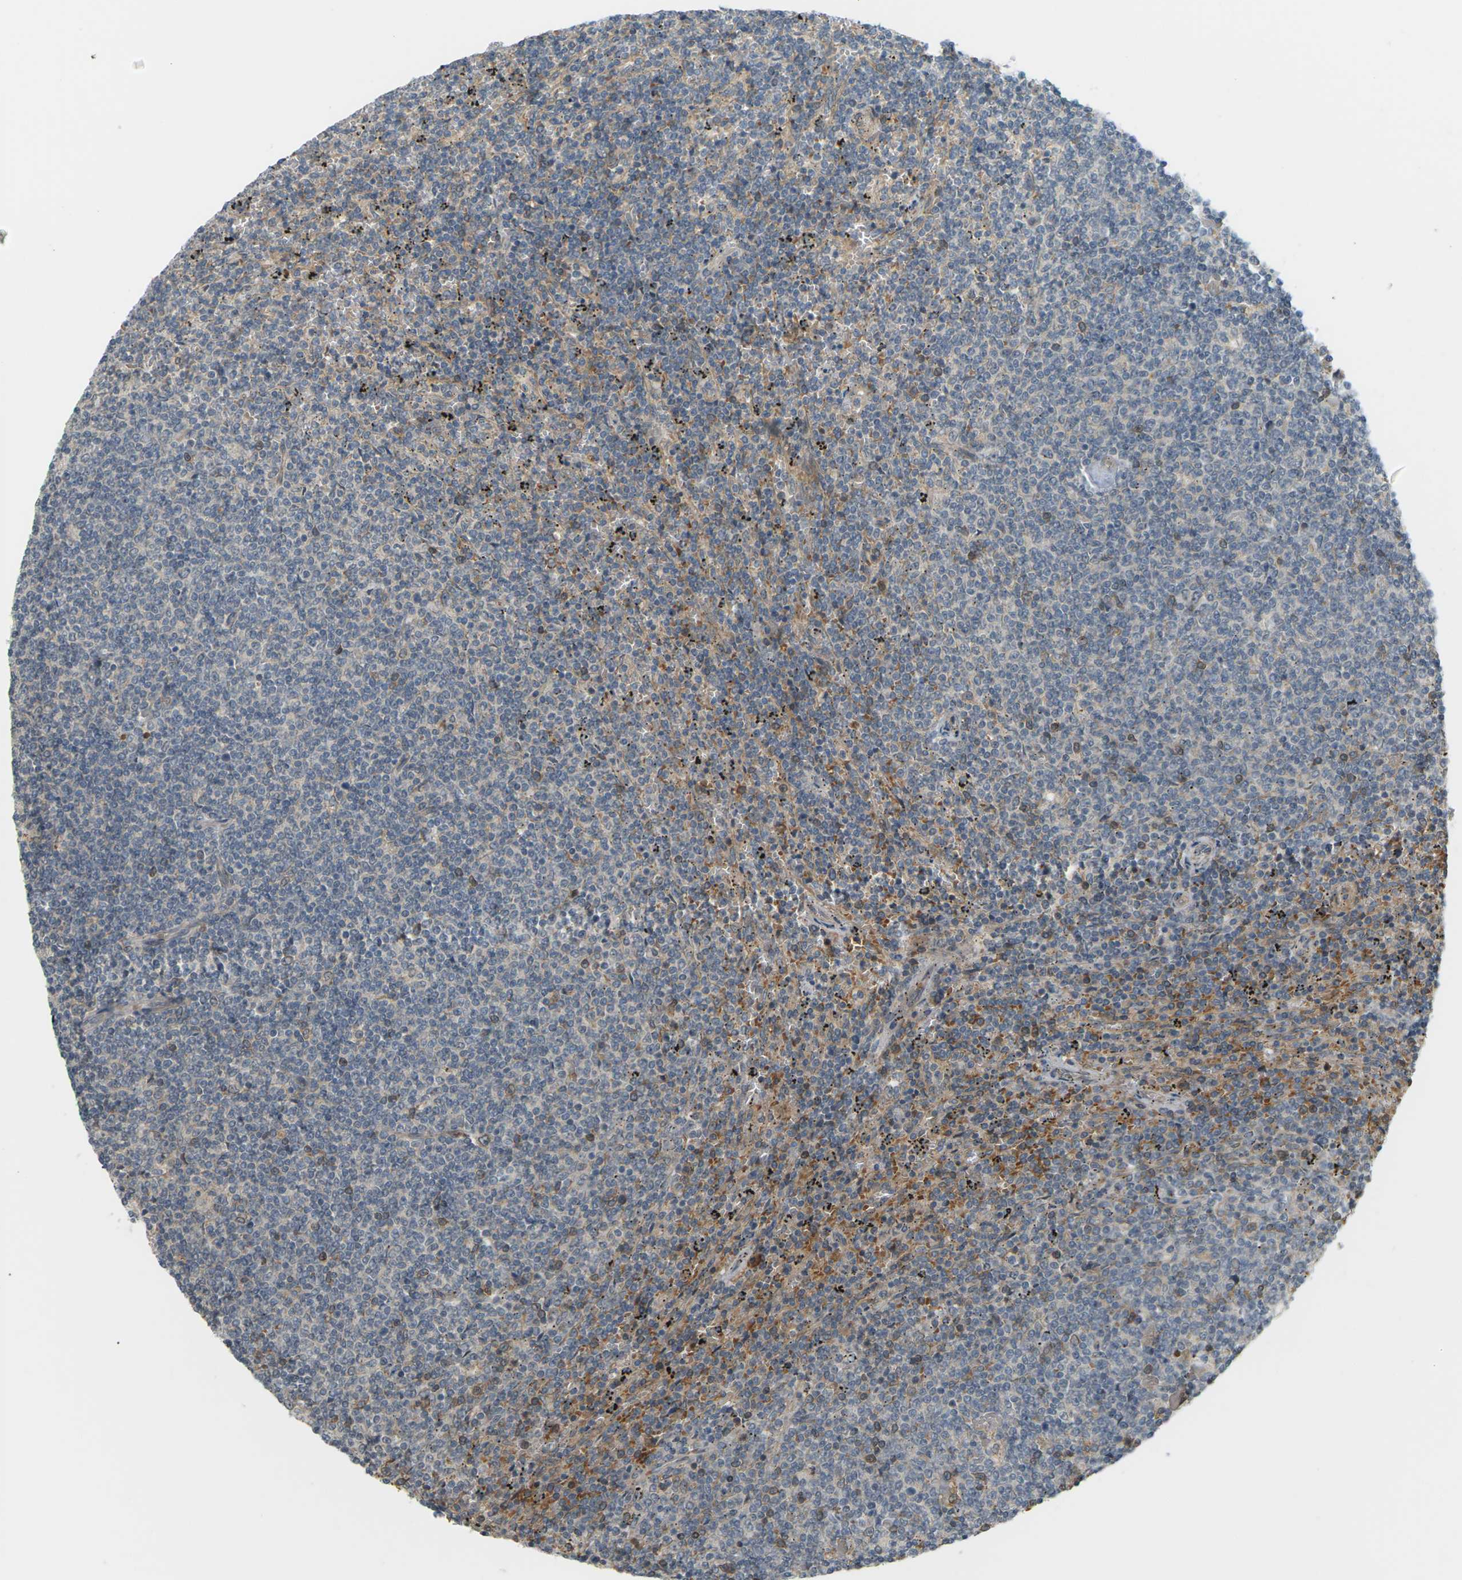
{"staining": {"intensity": "negative", "quantity": "none", "location": "none"}, "tissue": "lymphoma", "cell_type": "Tumor cells", "image_type": "cancer", "snomed": [{"axis": "morphology", "description": "Malignant lymphoma, non-Hodgkin's type, Low grade"}, {"axis": "topography", "description": "Spleen"}], "caption": "Immunohistochemical staining of human low-grade malignant lymphoma, non-Hodgkin's type displays no significant staining in tumor cells.", "gene": "SOCS6", "patient": {"sex": "female", "age": 50}}